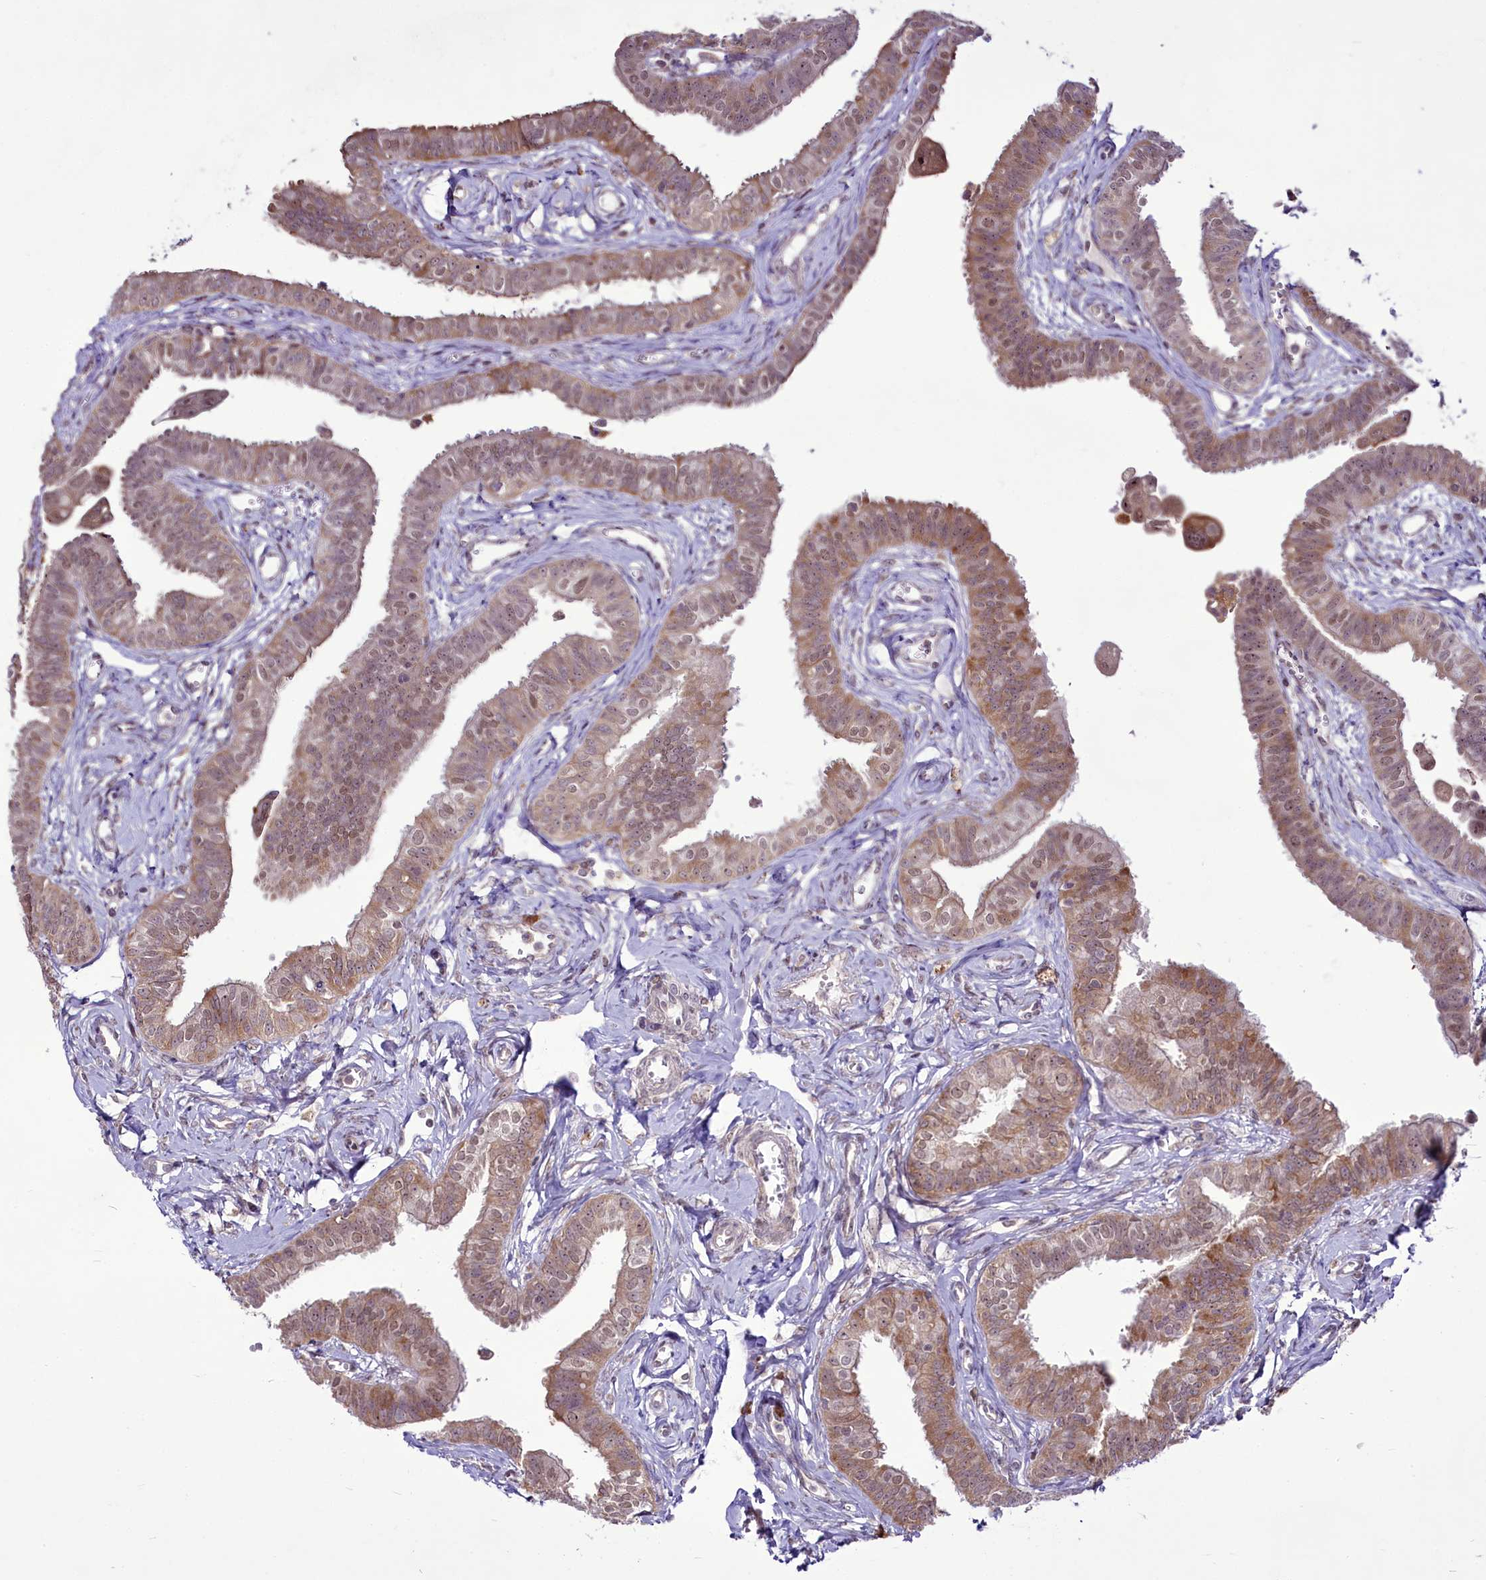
{"staining": {"intensity": "weak", "quantity": ">75%", "location": "cytoplasmic/membranous,nuclear"}, "tissue": "fallopian tube", "cell_type": "Glandular cells", "image_type": "normal", "snomed": [{"axis": "morphology", "description": "Normal tissue, NOS"}, {"axis": "morphology", "description": "Carcinoma, NOS"}, {"axis": "topography", "description": "Fallopian tube"}, {"axis": "topography", "description": "Ovary"}], "caption": "Normal fallopian tube reveals weak cytoplasmic/membranous,nuclear staining in approximately >75% of glandular cells.", "gene": "RSBN1", "patient": {"sex": "female", "age": 59}}